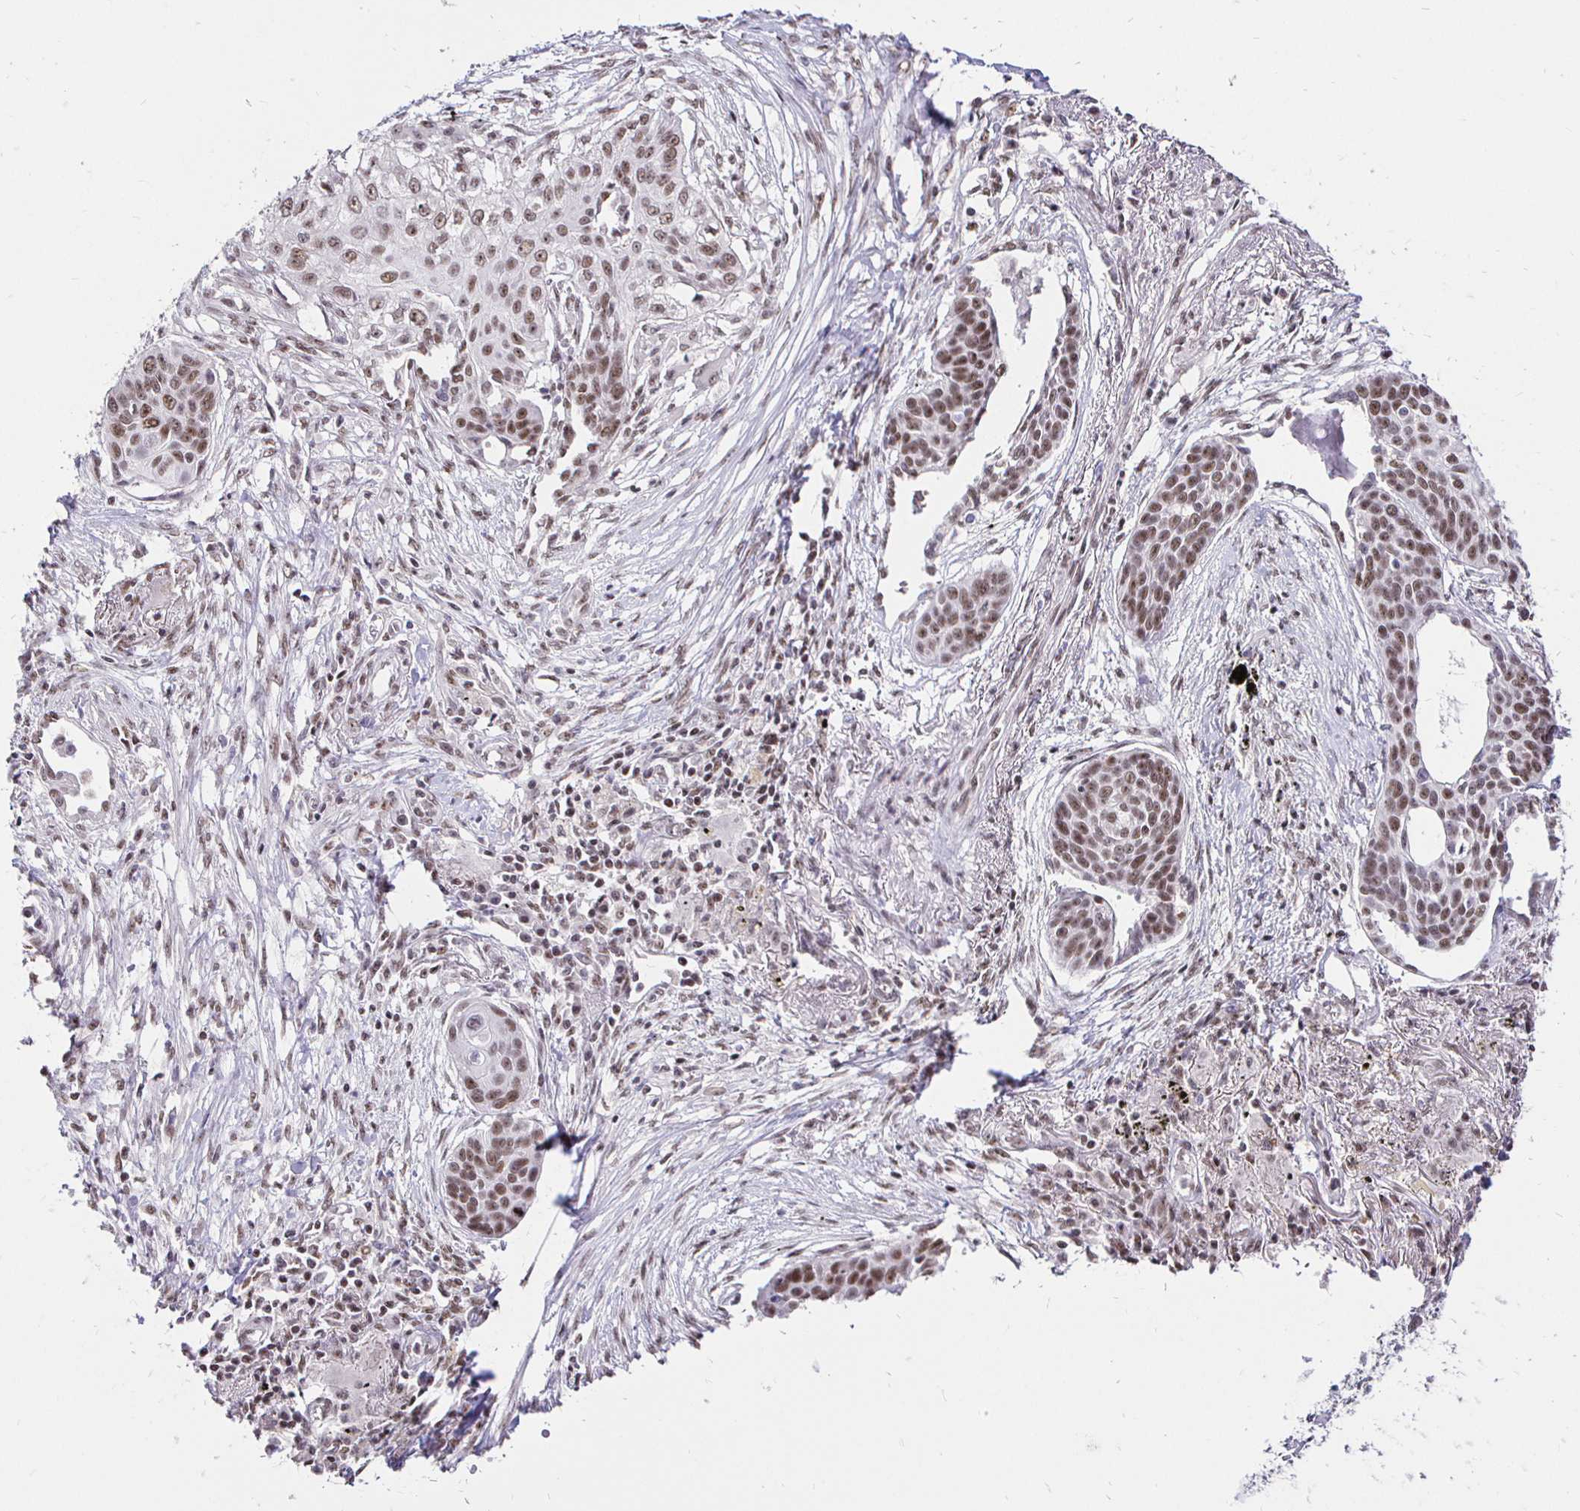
{"staining": {"intensity": "moderate", "quantity": ">75%", "location": "nuclear"}, "tissue": "lung cancer", "cell_type": "Tumor cells", "image_type": "cancer", "snomed": [{"axis": "morphology", "description": "Squamous cell carcinoma, NOS"}, {"axis": "topography", "description": "Lung"}], "caption": "Immunohistochemical staining of human lung cancer (squamous cell carcinoma) reveals medium levels of moderate nuclear protein positivity in about >75% of tumor cells.", "gene": "SIN3A", "patient": {"sex": "male", "age": 71}}